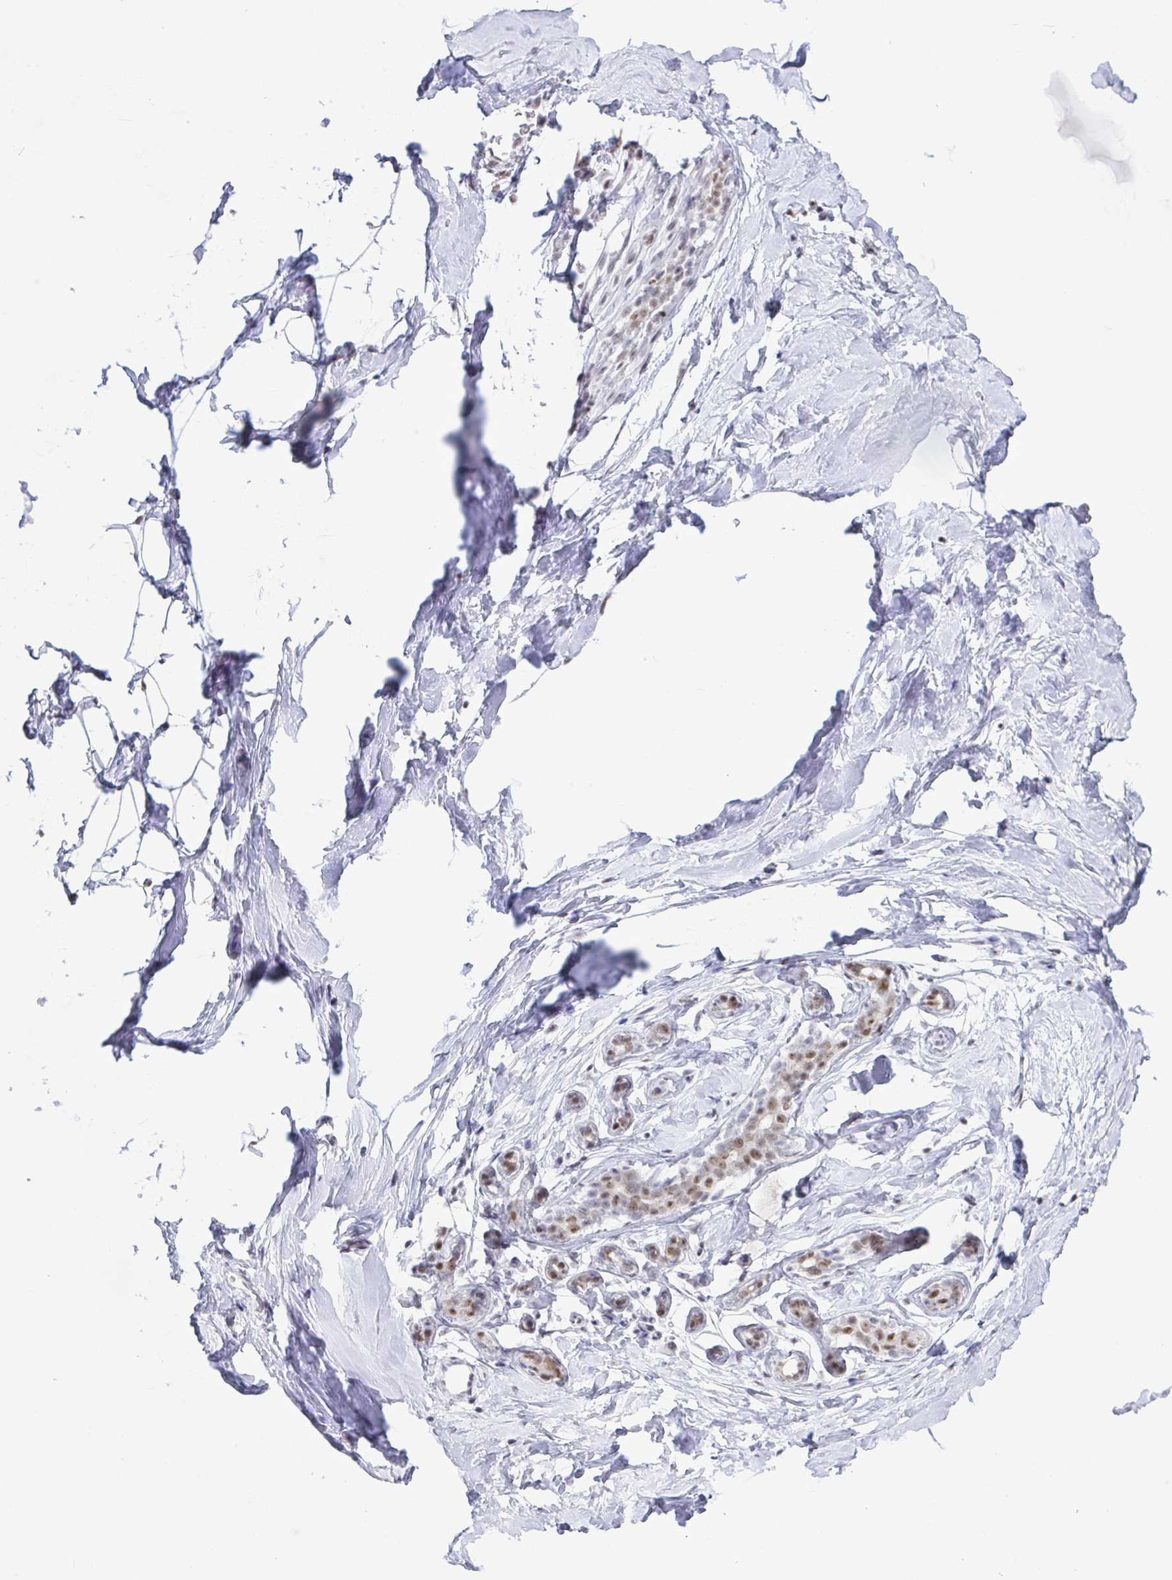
{"staining": {"intensity": "negative", "quantity": "none", "location": "none"}, "tissue": "breast", "cell_type": "Adipocytes", "image_type": "normal", "snomed": [{"axis": "morphology", "description": "Normal tissue, NOS"}, {"axis": "topography", "description": "Breast"}], "caption": "A histopathology image of breast stained for a protein shows no brown staining in adipocytes.", "gene": "SUPT16H", "patient": {"sex": "female", "age": 32}}